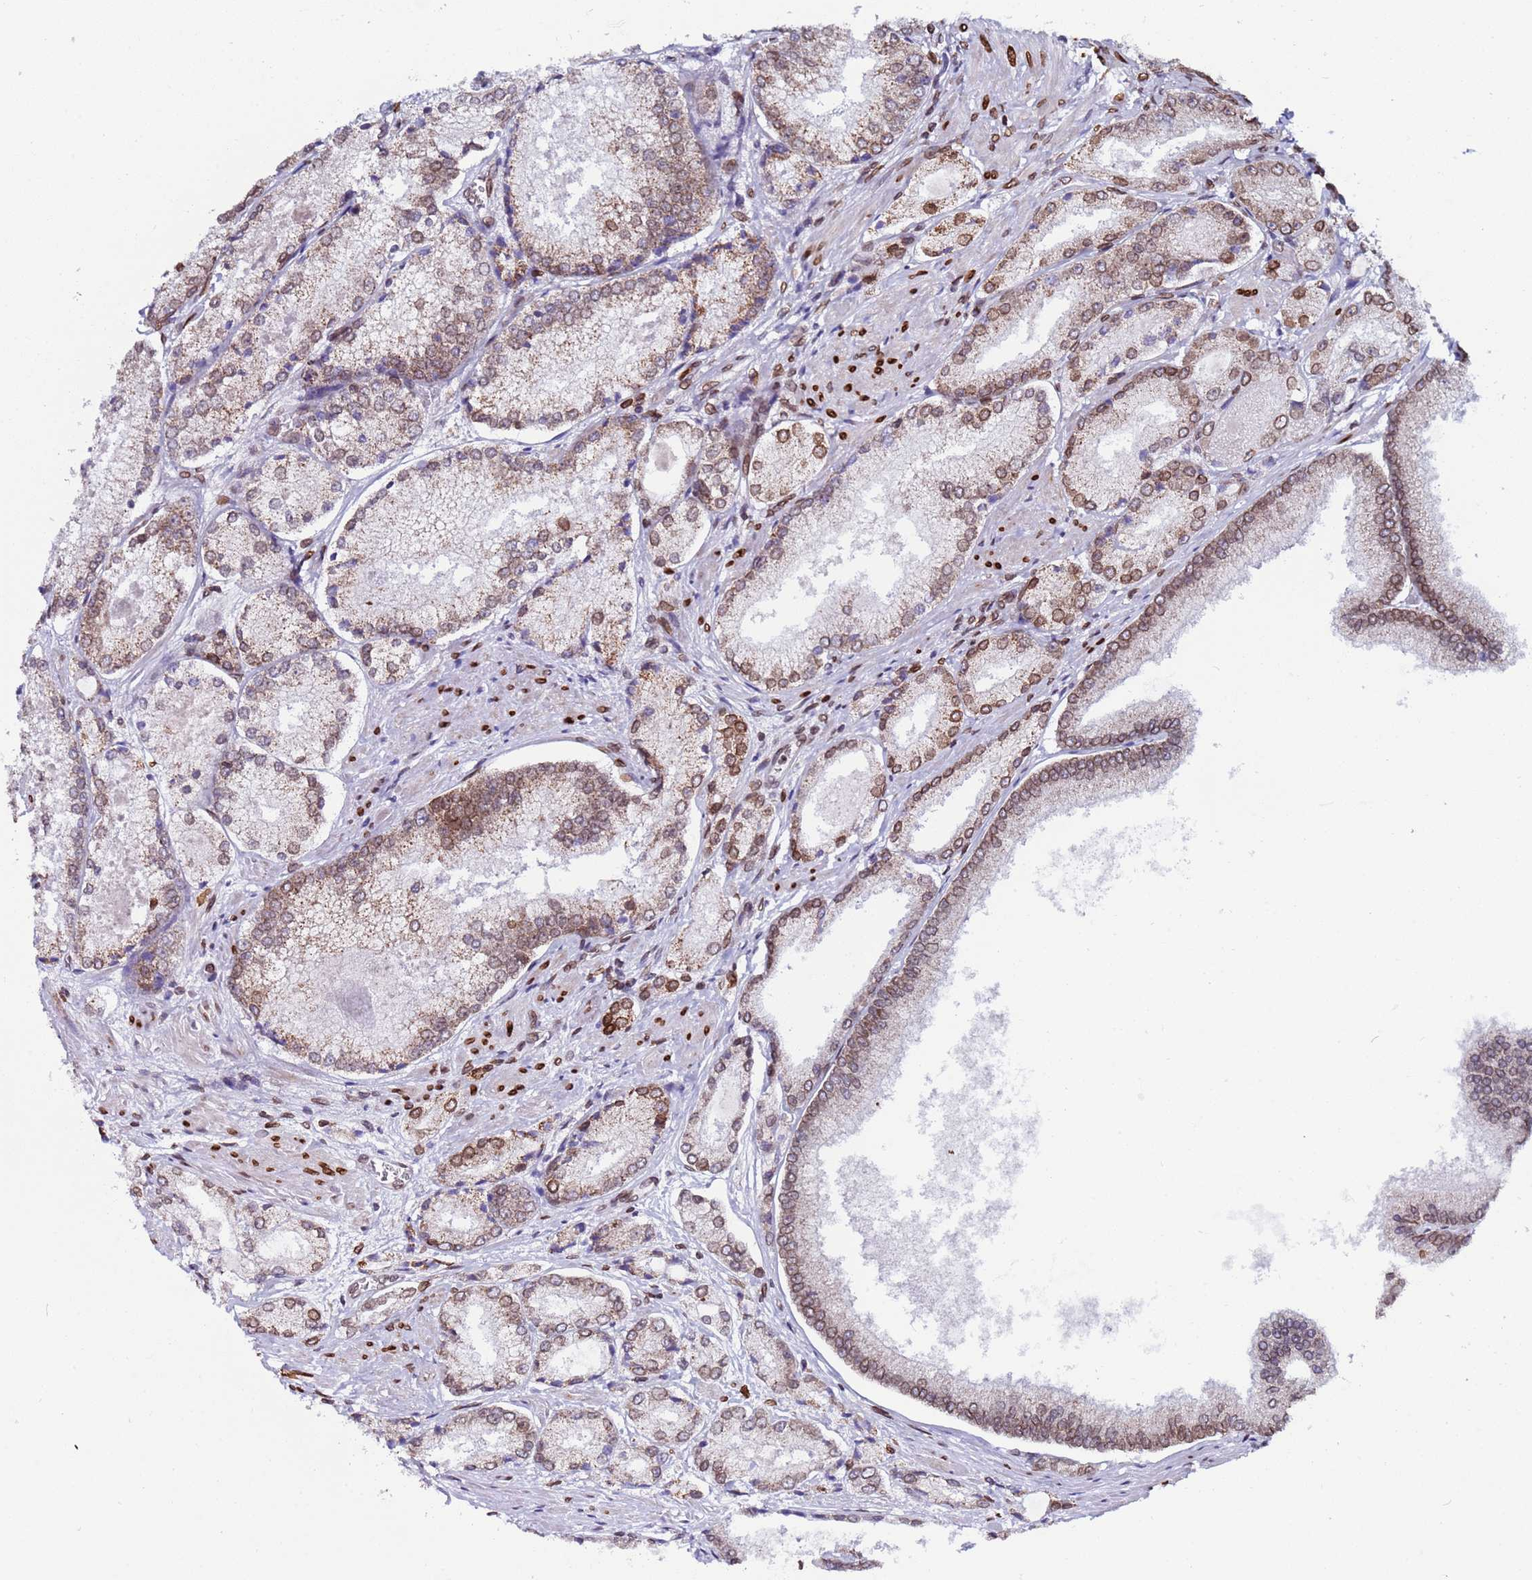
{"staining": {"intensity": "moderate", "quantity": ">75%", "location": "cytoplasmic/membranous,nuclear"}, "tissue": "prostate cancer", "cell_type": "Tumor cells", "image_type": "cancer", "snomed": [{"axis": "morphology", "description": "Adenocarcinoma, Low grade"}, {"axis": "topography", "description": "Prostate"}], "caption": "Protein staining of adenocarcinoma (low-grade) (prostate) tissue reveals moderate cytoplasmic/membranous and nuclear staining in about >75% of tumor cells.", "gene": "TOR1AIP1", "patient": {"sex": "male", "age": 74}}